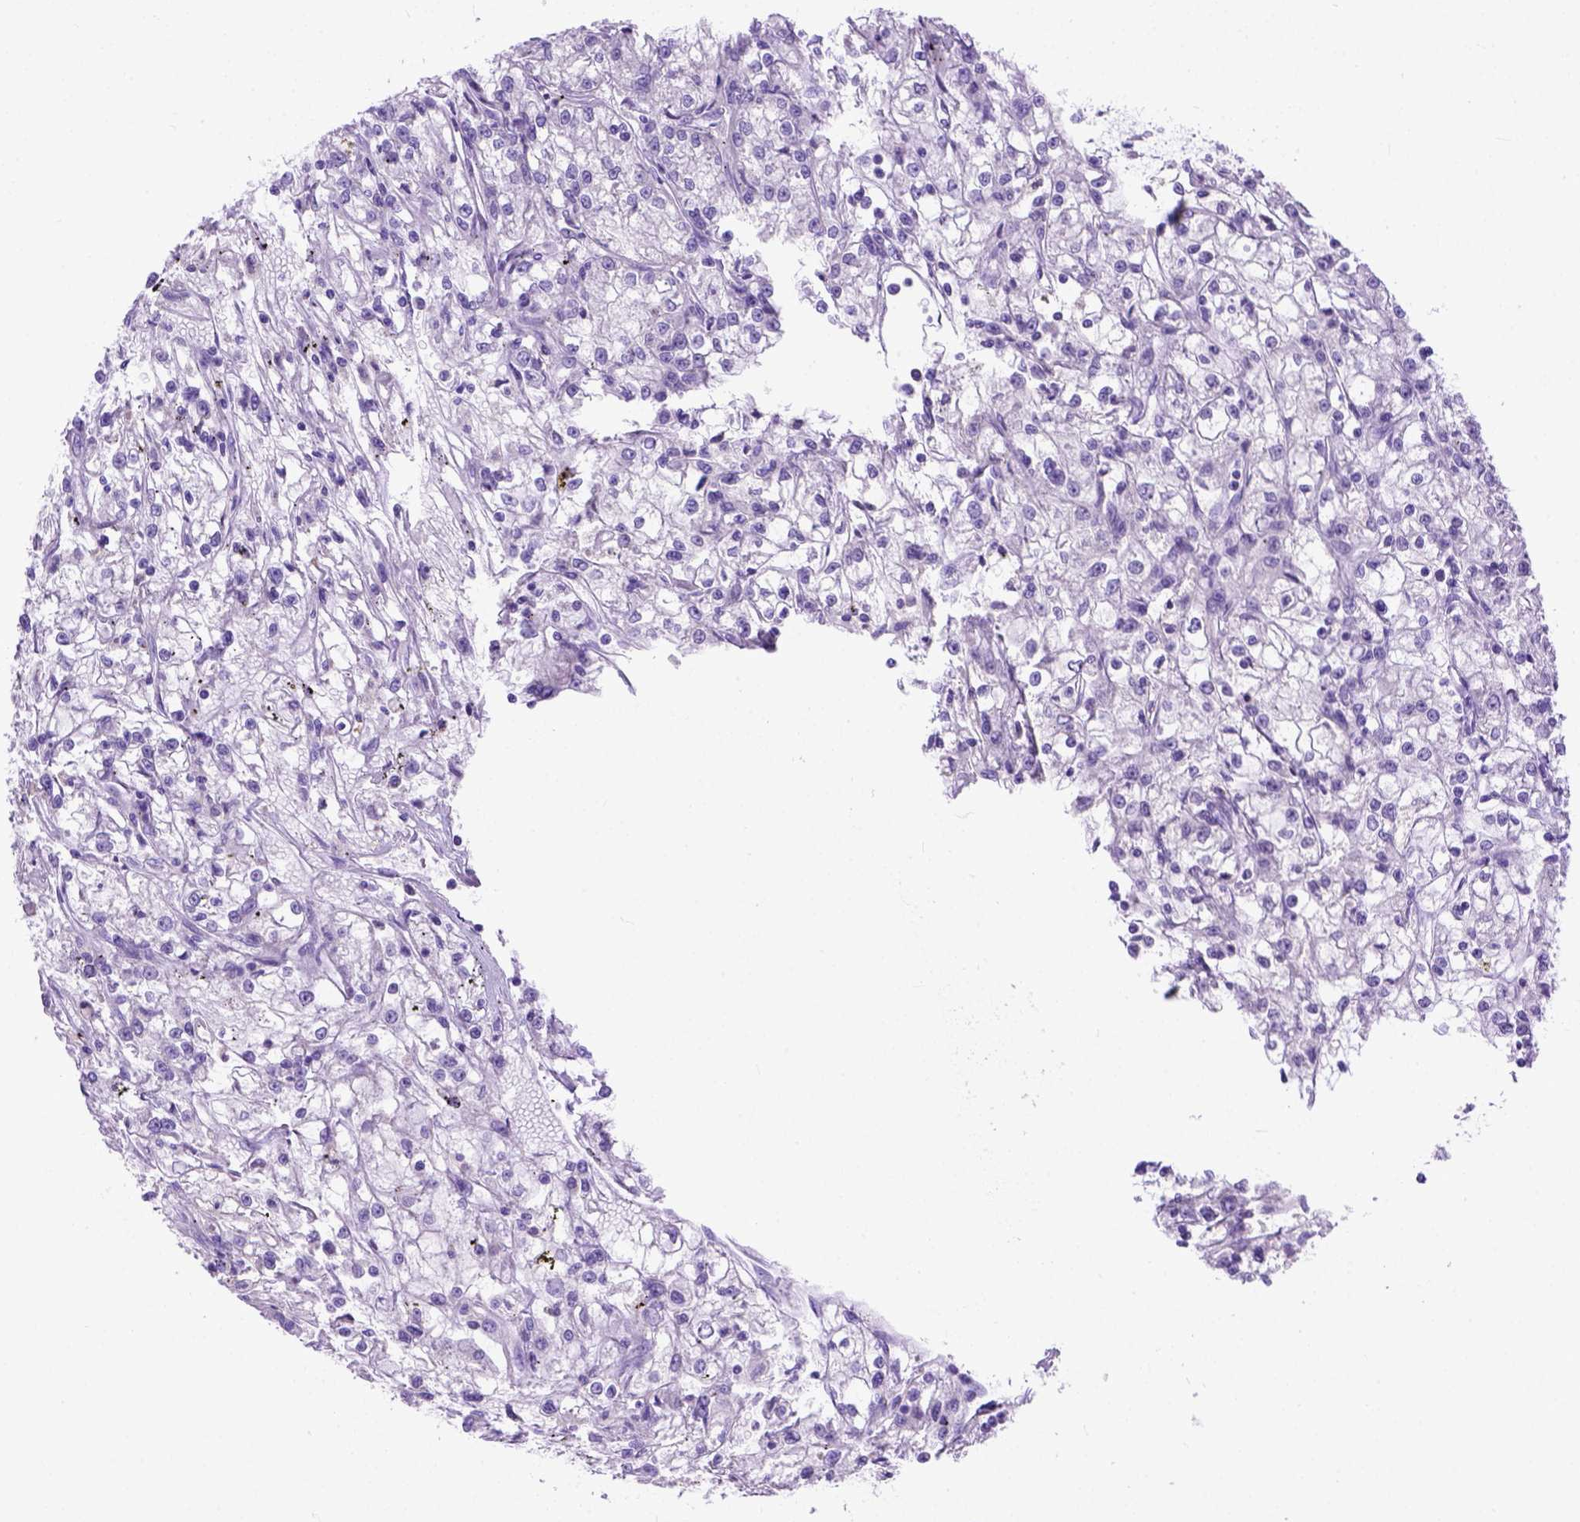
{"staining": {"intensity": "negative", "quantity": "none", "location": "none"}, "tissue": "renal cancer", "cell_type": "Tumor cells", "image_type": "cancer", "snomed": [{"axis": "morphology", "description": "Adenocarcinoma, NOS"}, {"axis": "topography", "description": "Kidney"}], "caption": "Immunohistochemistry (IHC) histopathology image of human adenocarcinoma (renal) stained for a protein (brown), which demonstrates no staining in tumor cells.", "gene": "ODAD3", "patient": {"sex": "female", "age": 59}}